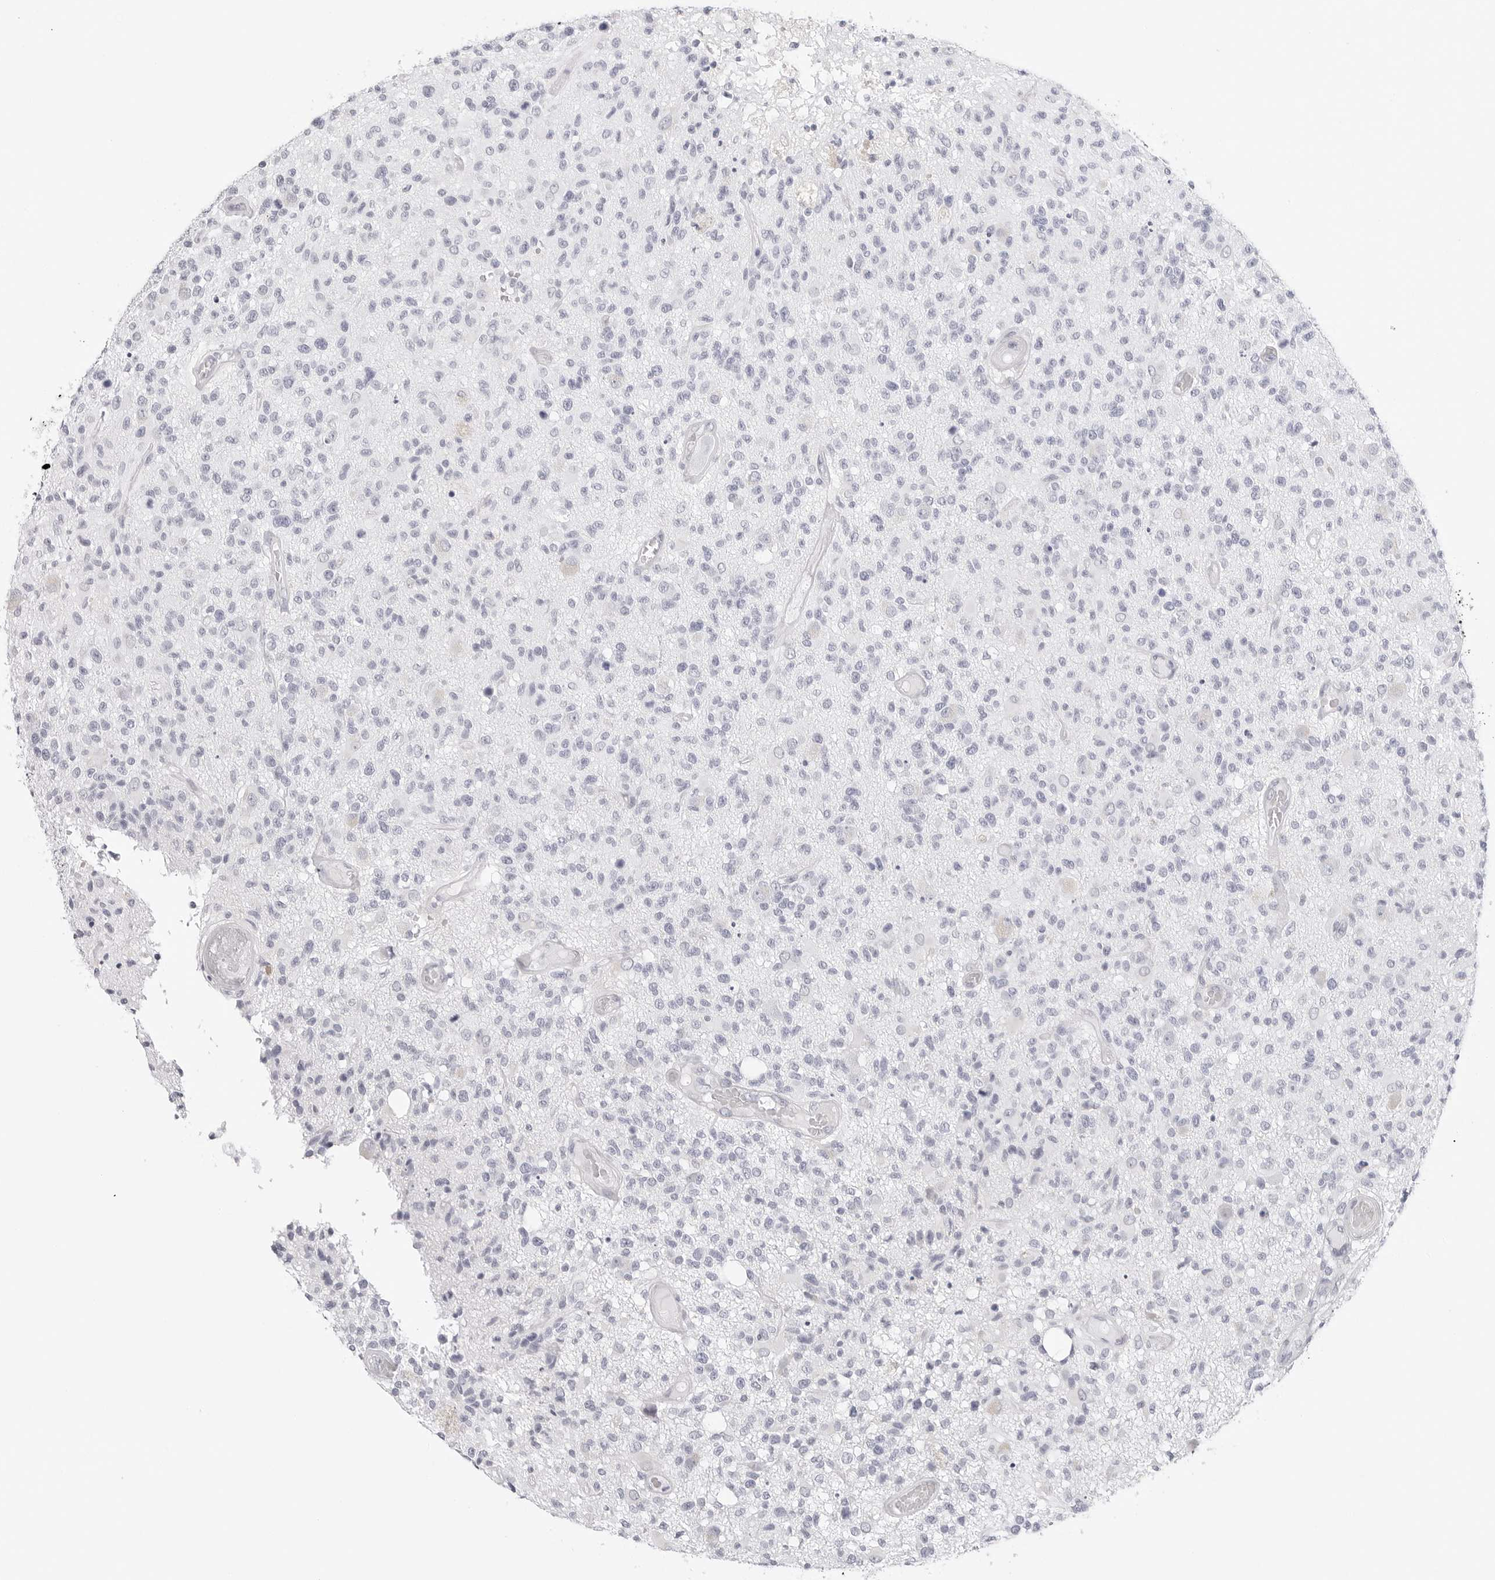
{"staining": {"intensity": "negative", "quantity": "none", "location": "none"}, "tissue": "glioma", "cell_type": "Tumor cells", "image_type": "cancer", "snomed": [{"axis": "morphology", "description": "Glioma, malignant, High grade"}, {"axis": "morphology", "description": "Glioblastoma, NOS"}, {"axis": "topography", "description": "Brain"}], "caption": "Tumor cells show no significant staining in glioma.", "gene": "HMGCS2", "patient": {"sex": "male", "age": 60}}